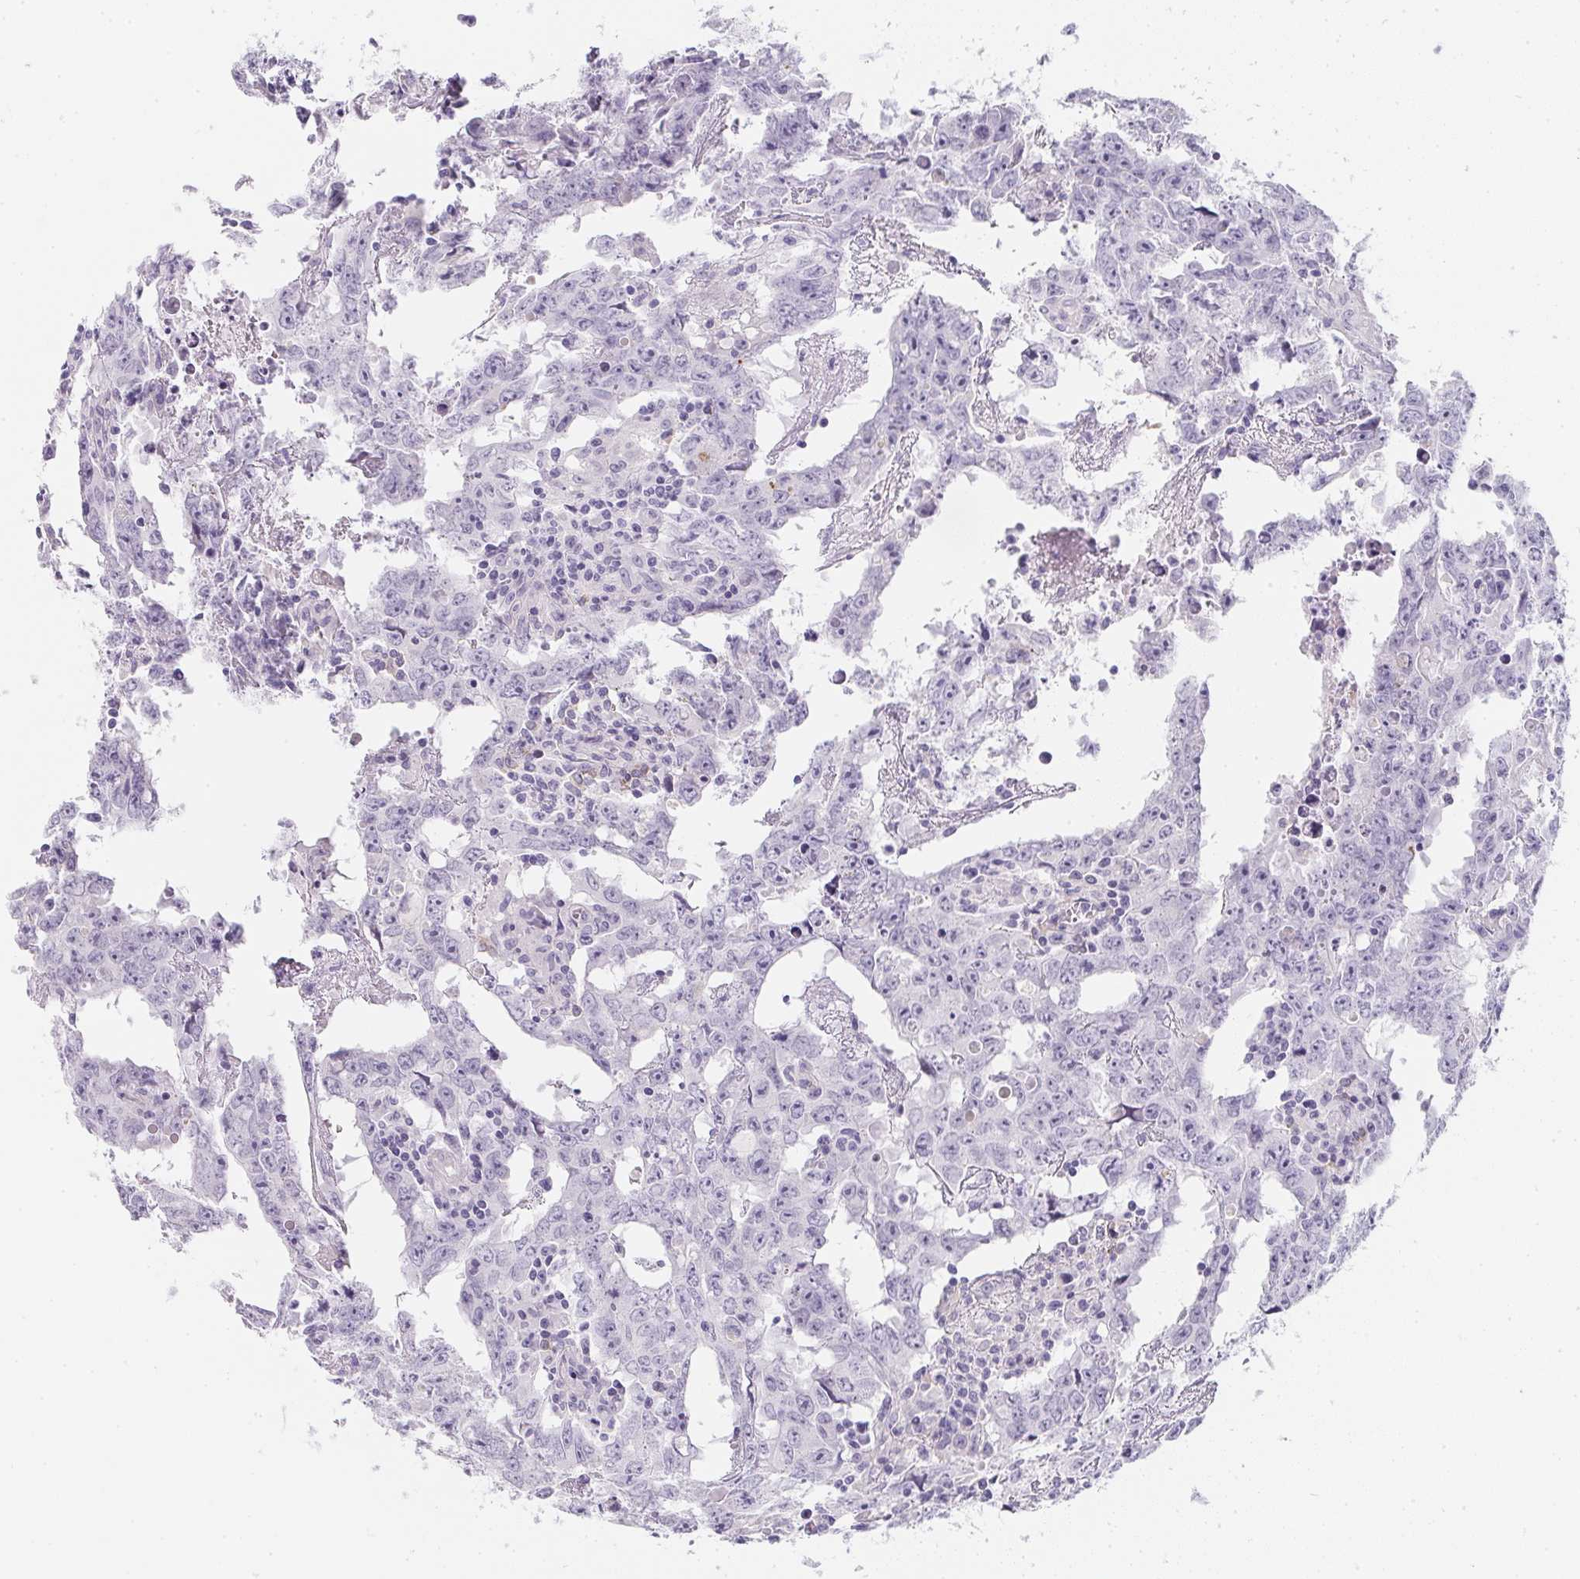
{"staining": {"intensity": "negative", "quantity": "none", "location": "none"}, "tissue": "testis cancer", "cell_type": "Tumor cells", "image_type": "cancer", "snomed": [{"axis": "morphology", "description": "Carcinoma, Embryonal, NOS"}, {"axis": "topography", "description": "Testis"}], "caption": "This is a image of IHC staining of testis embryonal carcinoma, which shows no expression in tumor cells.", "gene": "MAP1A", "patient": {"sex": "male", "age": 22}}